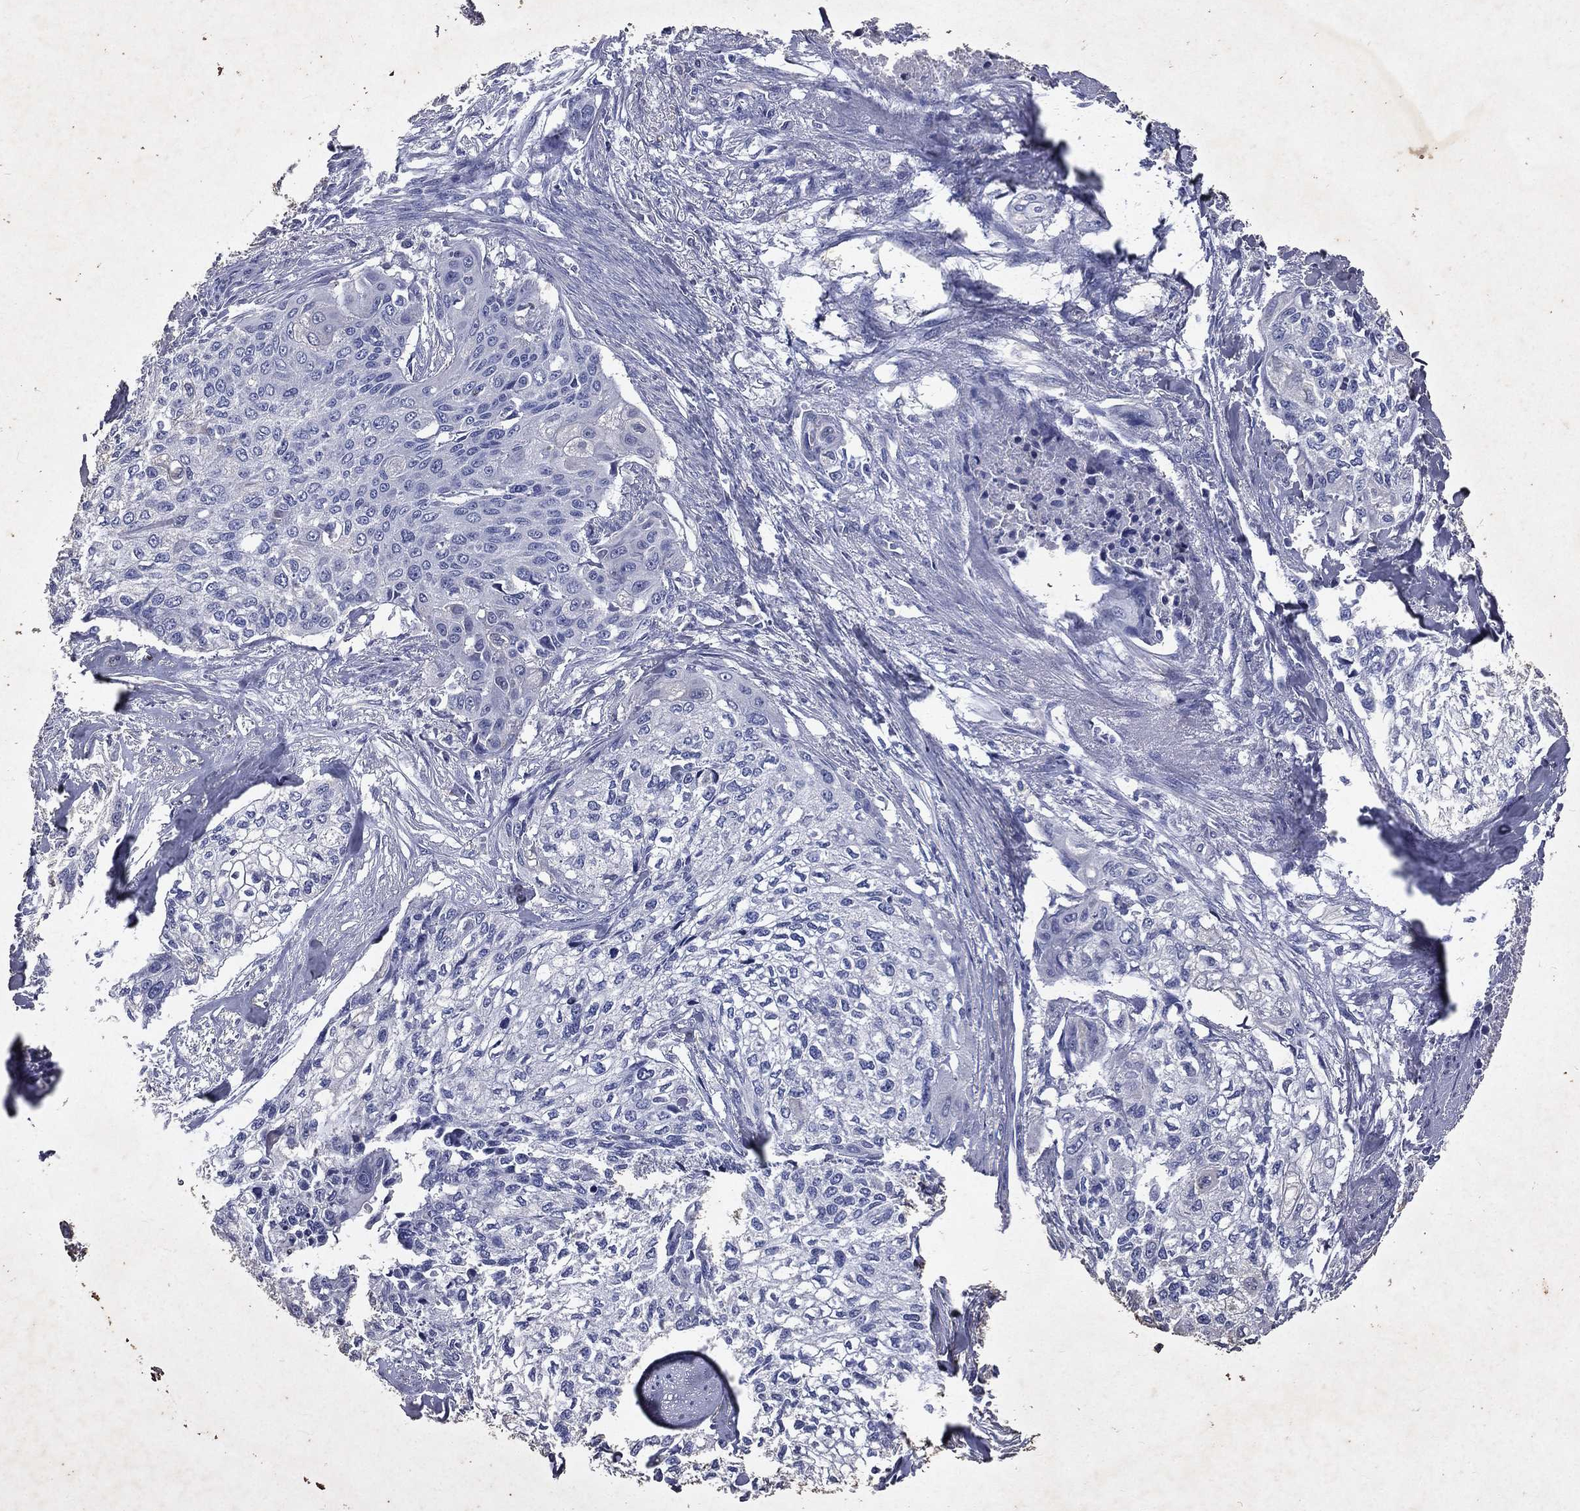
{"staining": {"intensity": "negative", "quantity": "none", "location": "none"}, "tissue": "cervical cancer", "cell_type": "Tumor cells", "image_type": "cancer", "snomed": [{"axis": "morphology", "description": "Squamous cell carcinoma, NOS"}, {"axis": "topography", "description": "Cervix"}], "caption": "Immunohistochemistry (IHC) image of human cervical cancer stained for a protein (brown), which displays no staining in tumor cells. (DAB (3,3'-diaminobenzidine) IHC with hematoxylin counter stain).", "gene": "SLC34A2", "patient": {"sex": "female", "age": 58}}